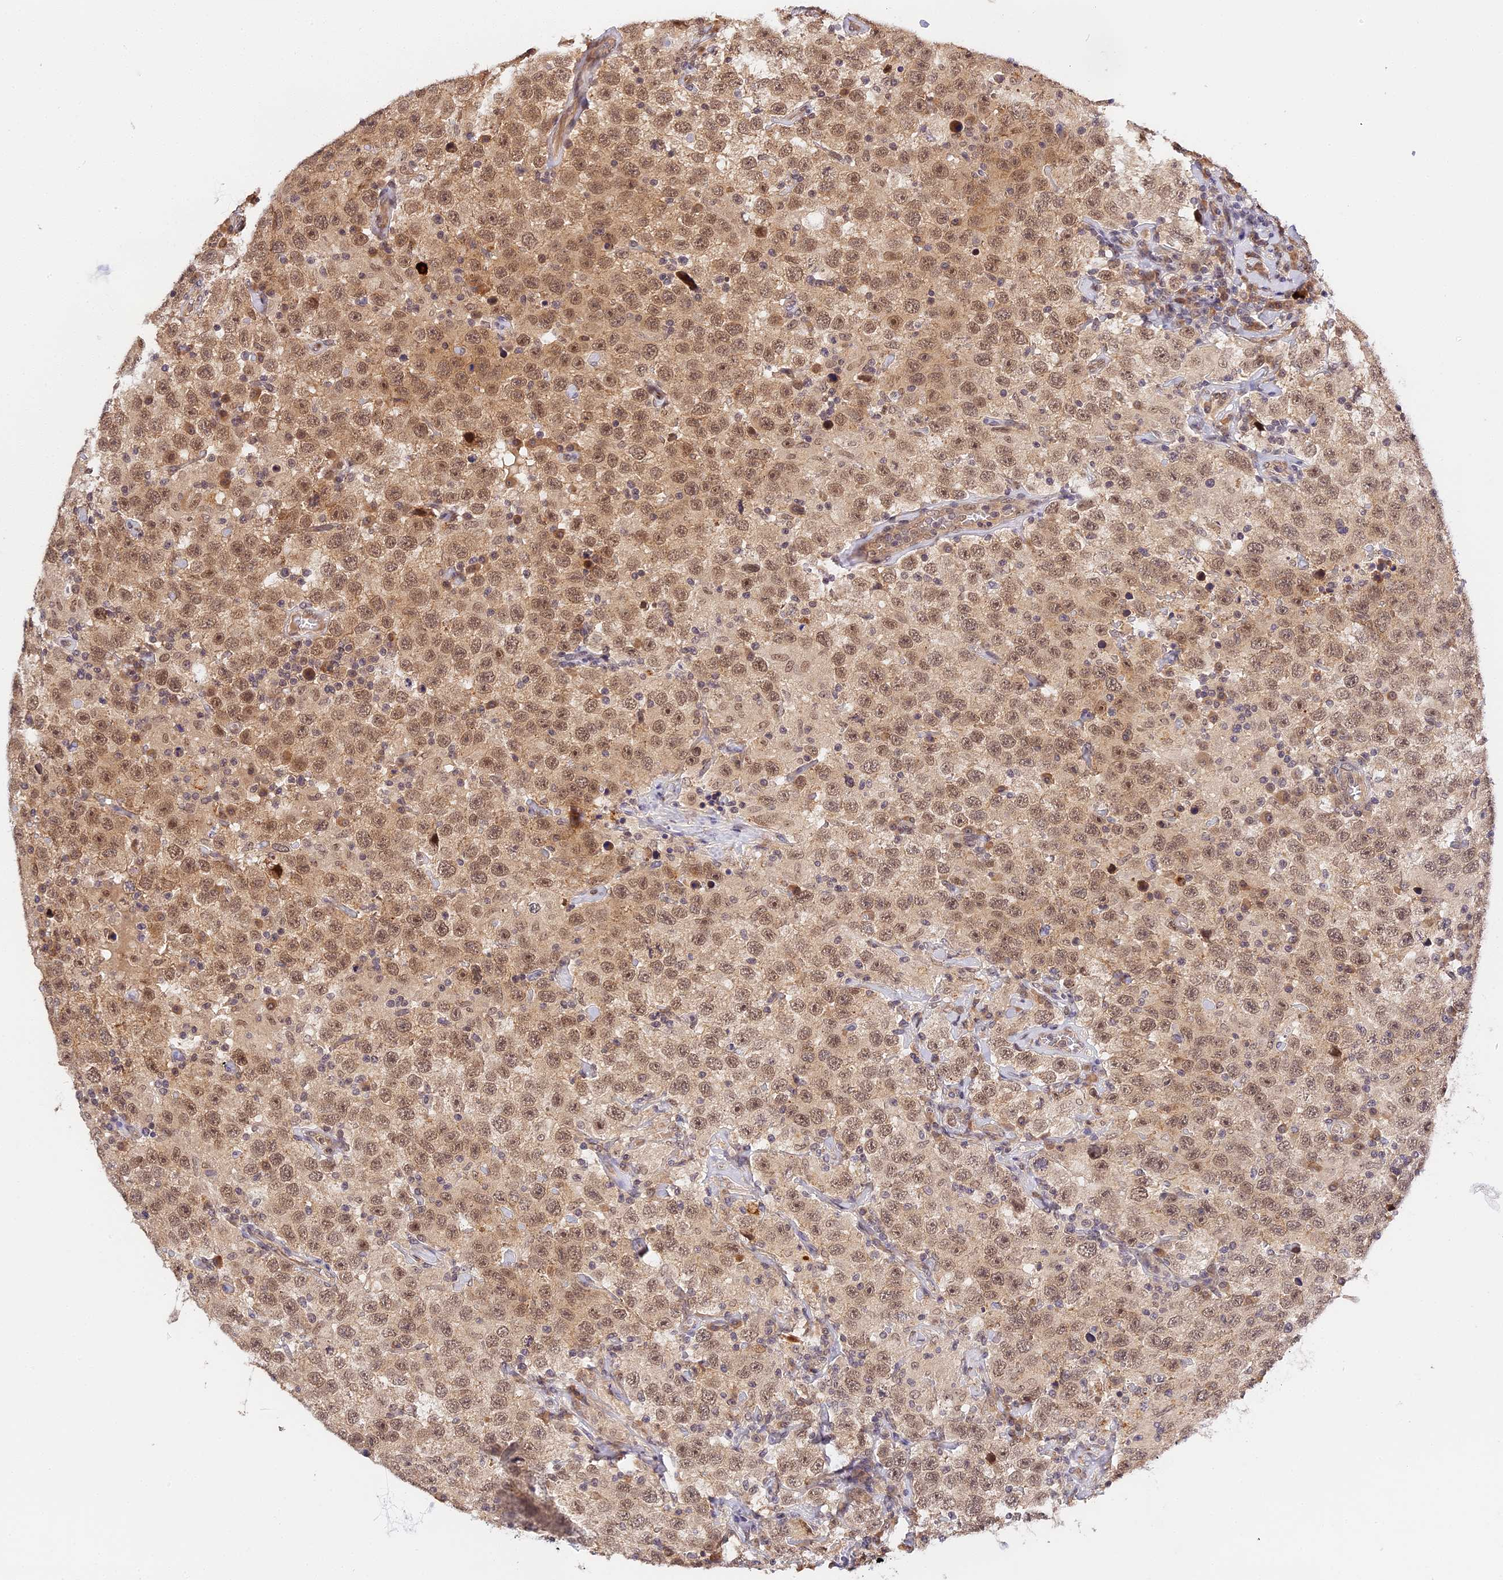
{"staining": {"intensity": "moderate", "quantity": ">75%", "location": "cytoplasmic/membranous,nuclear"}, "tissue": "testis cancer", "cell_type": "Tumor cells", "image_type": "cancer", "snomed": [{"axis": "morphology", "description": "Seminoma, NOS"}, {"axis": "topography", "description": "Testis"}], "caption": "Protein staining displays moderate cytoplasmic/membranous and nuclear positivity in about >75% of tumor cells in testis seminoma.", "gene": "IMPACT", "patient": {"sex": "male", "age": 41}}